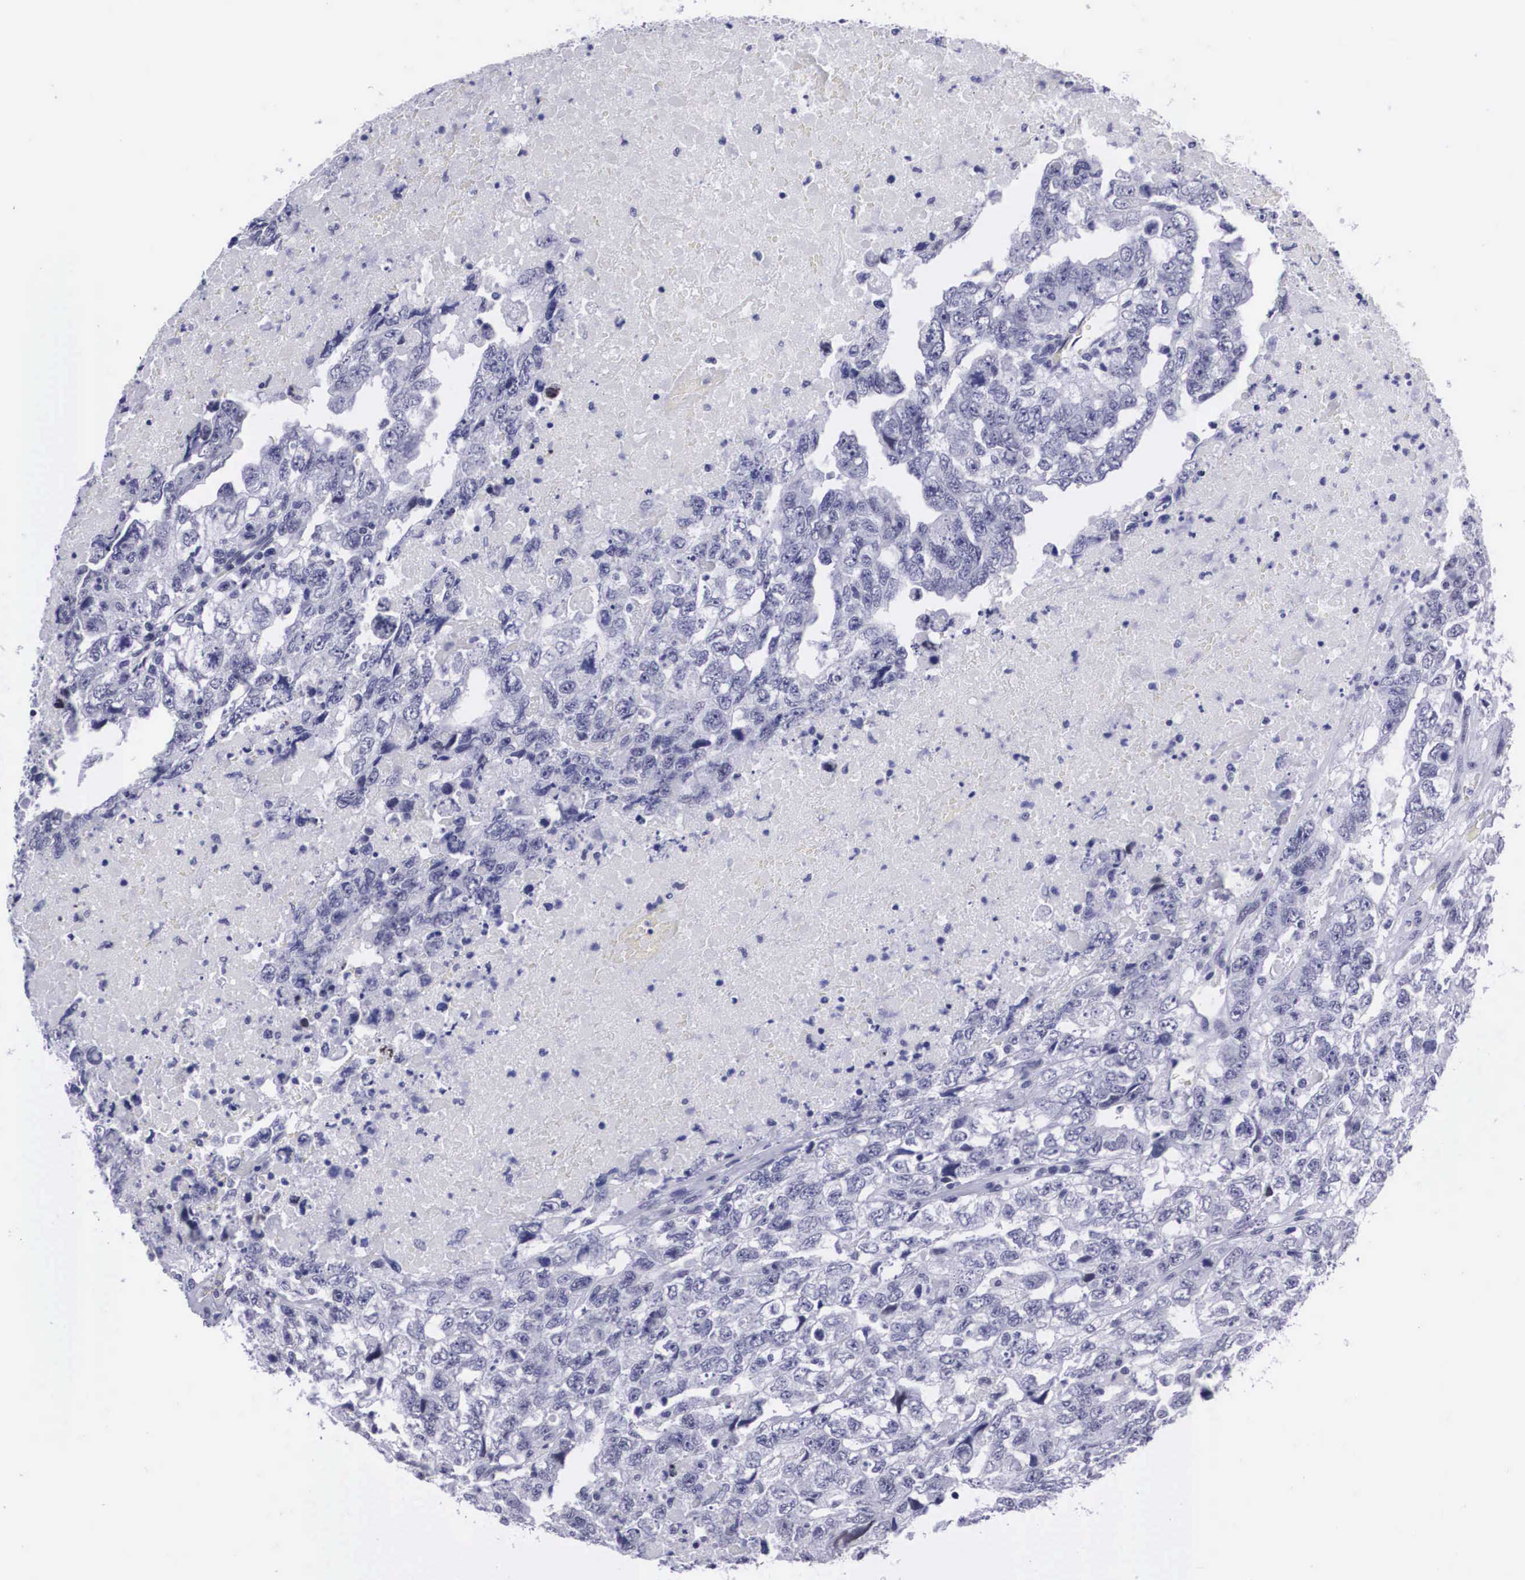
{"staining": {"intensity": "negative", "quantity": "none", "location": "none"}, "tissue": "testis cancer", "cell_type": "Tumor cells", "image_type": "cancer", "snomed": [{"axis": "morphology", "description": "Carcinoma, Embryonal, NOS"}, {"axis": "topography", "description": "Testis"}], "caption": "Tumor cells show no significant positivity in testis cancer (embryonal carcinoma). (Brightfield microscopy of DAB immunohistochemistry (IHC) at high magnification).", "gene": "C22orf31", "patient": {"sex": "male", "age": 36}}